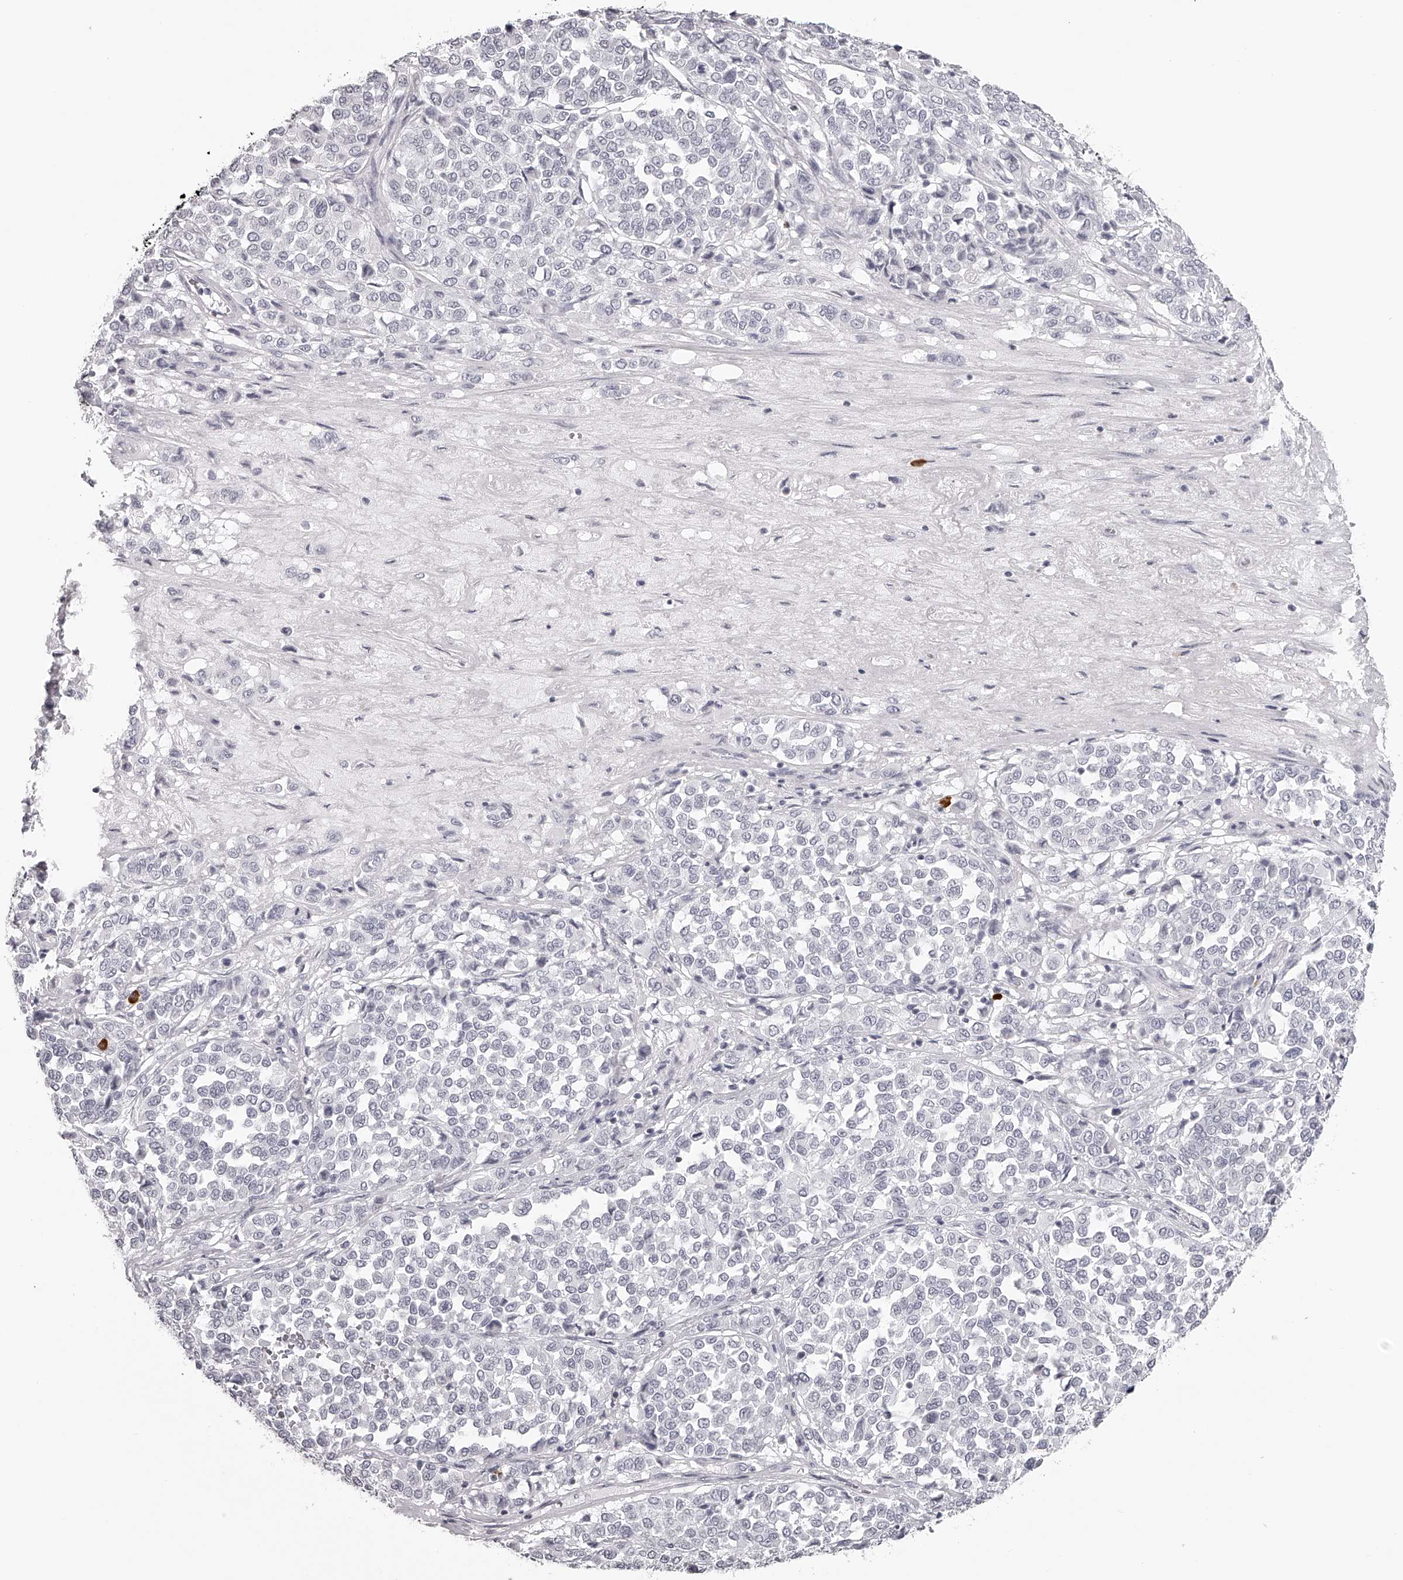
{"staining": {"intensity": "negative", "quantity": "none", "location": "none"}, "tissue": "melanoma", "cell_type": "Tumor cells", "image_type": "cancer", "snomed": [{"axis": "morphology", "description": "Malignant melanoma, Metastatic site"}, {"axis": "topography", "description": "Pancreas"}], "caption": "A micrograph of human melanoma is negative for staining in tumor cells.", "gene": "SEC11C", "patient": {"sex": "female", "age": 30}}